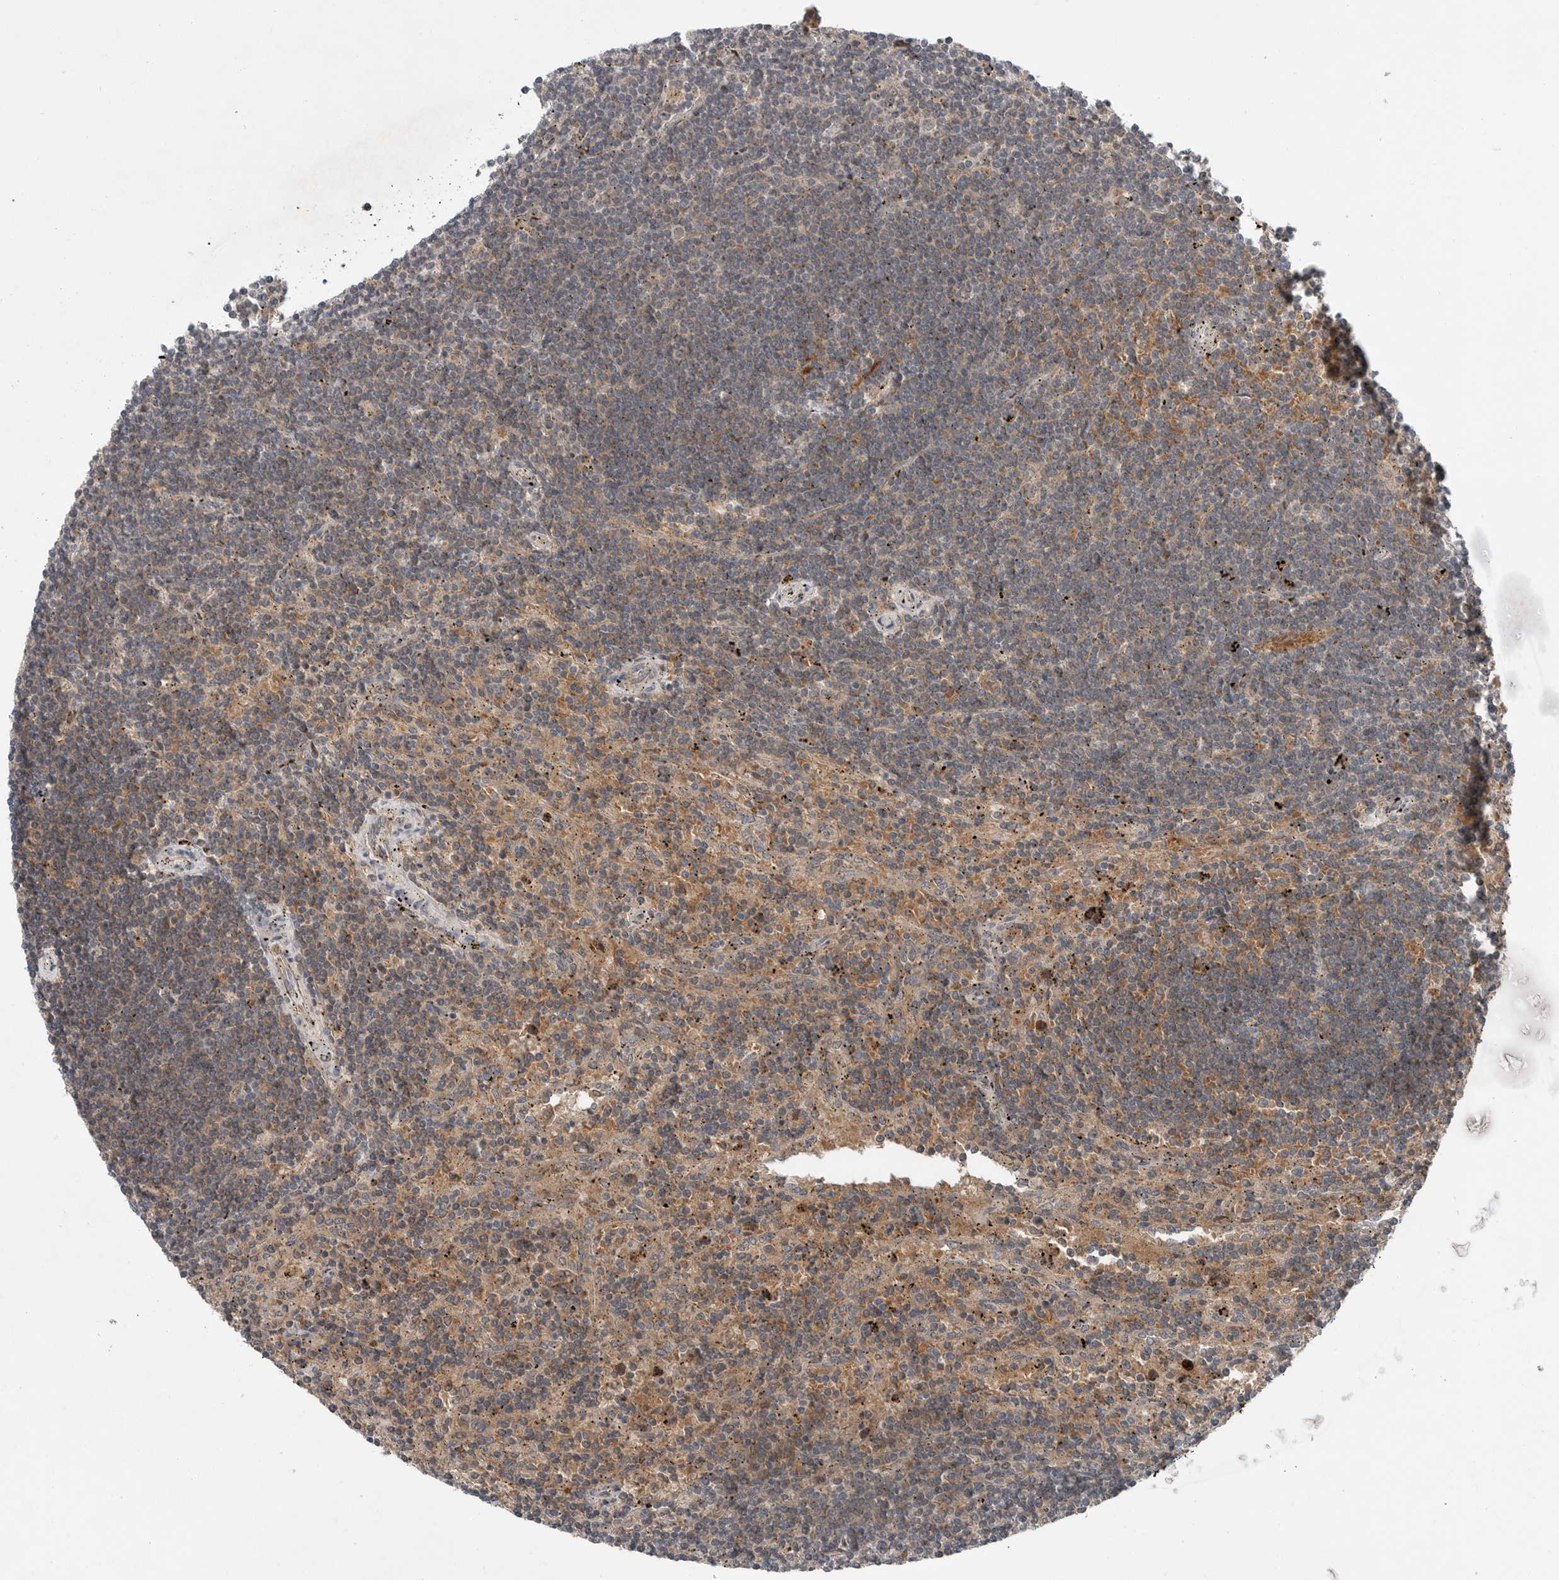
{"staining": {"intensity": "negative", "quantity": "none", "location": "none"}, "tissue": "lymphoma", "cell_type": "Tumor cells", "image_type": "cancer", "snomed": [{"axis": "morphology", "description": "Malignant lymphoma, non-Hodgkin's type, Low grade"}, {"axis": "topography", "description": "Spleen"}], "caption": "Tumor cells show no significant positivity in malignant lymphoma, non-Hodgkin's type (low-grade).", "gene": "SCP2", "patient": {"sex": "male", "age": 76}}